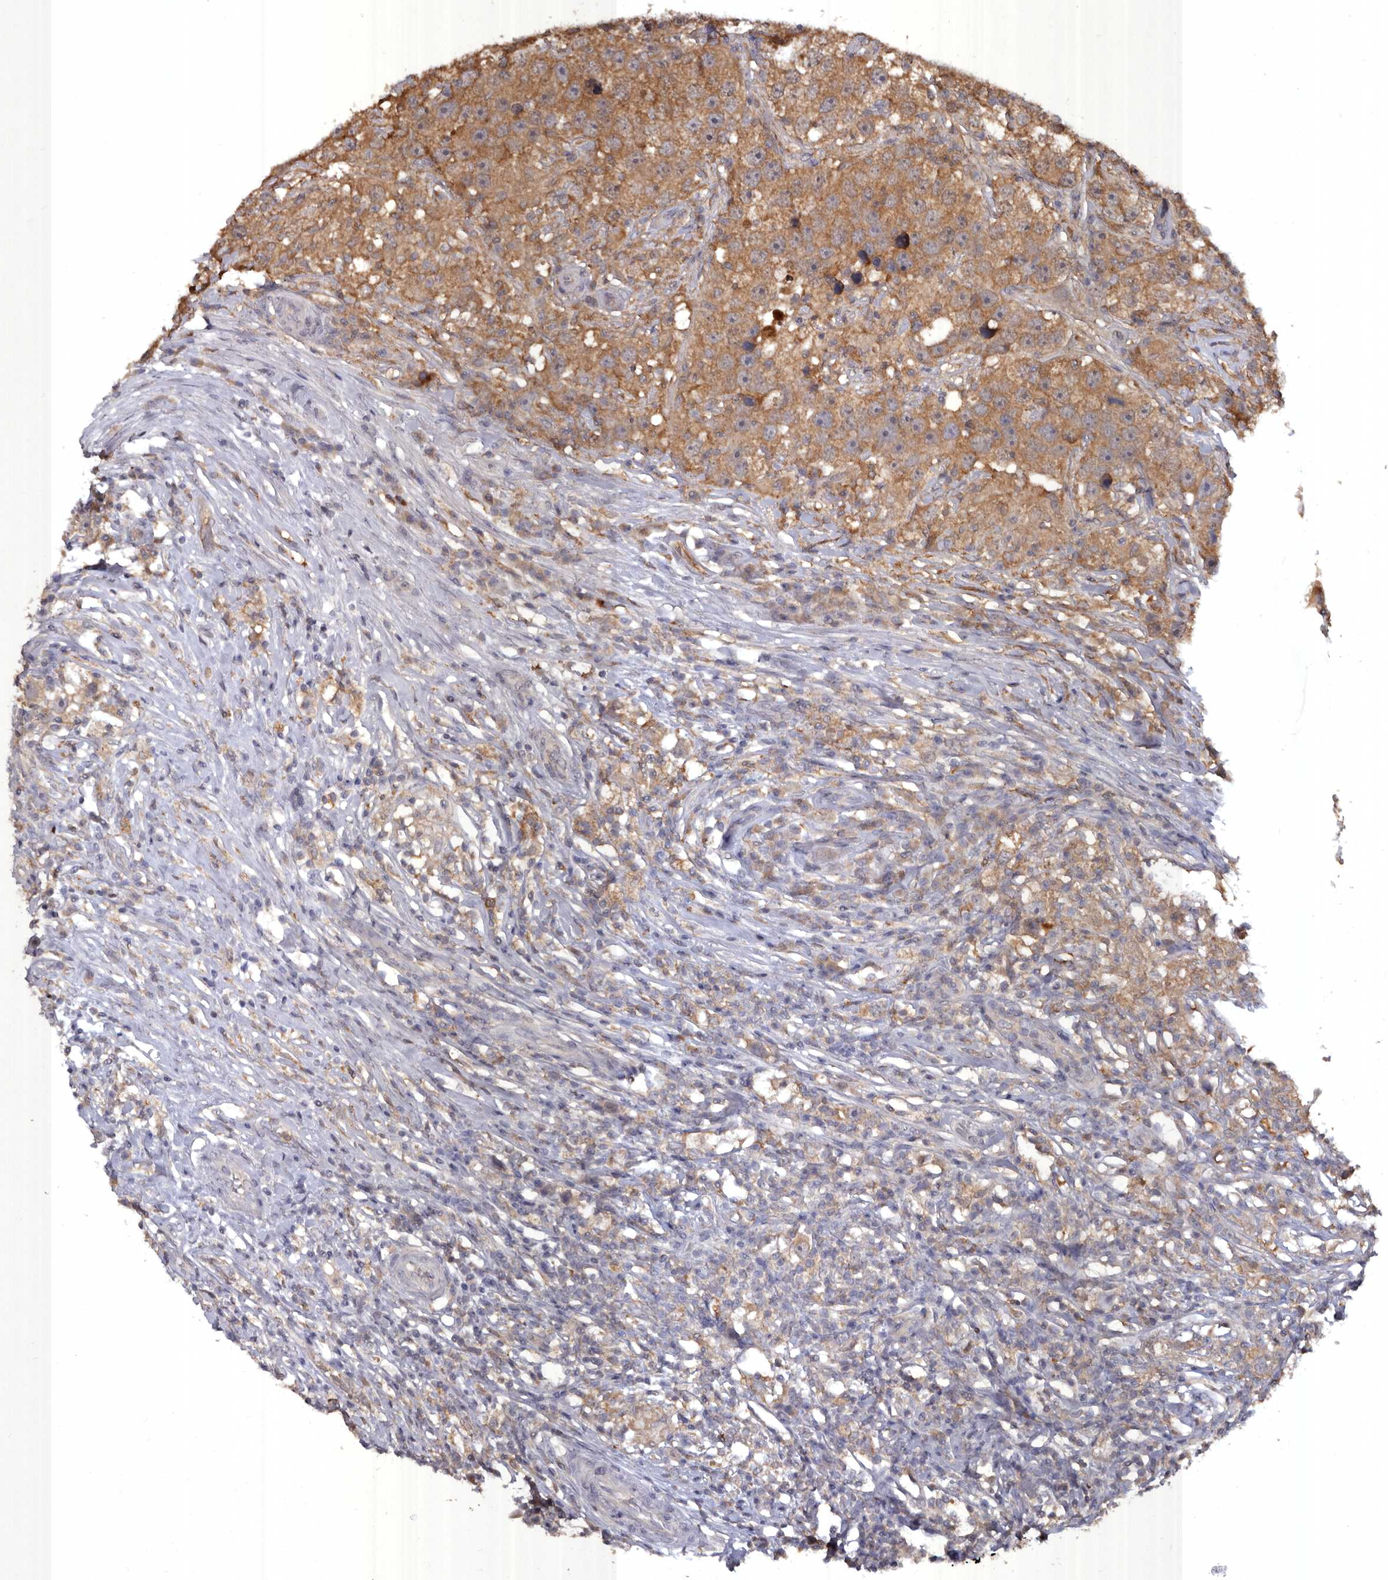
{"staining": {"intensity": "moderate", "quantity": ">75%", "location": "cytoplasmic/membranous"}, "tissue": "testis cancer", "cell_type": "Tumor cells", "image_type": "cancer", "snomed": [{"axis": "morphology", "description": "Seminoma, NOS"}, {"axis": "topography", "description": "Testis"}], "caption": "An immunohistochemistry (IHC) histopathology image of tumor tissue is shown. Protein staining in brown shows moderate cytoplasmic/membranous positivity in seminoma (testis) within tumor cells.", "gene": "EDEM1", "patient": {"sex": "male", "age": 49}}